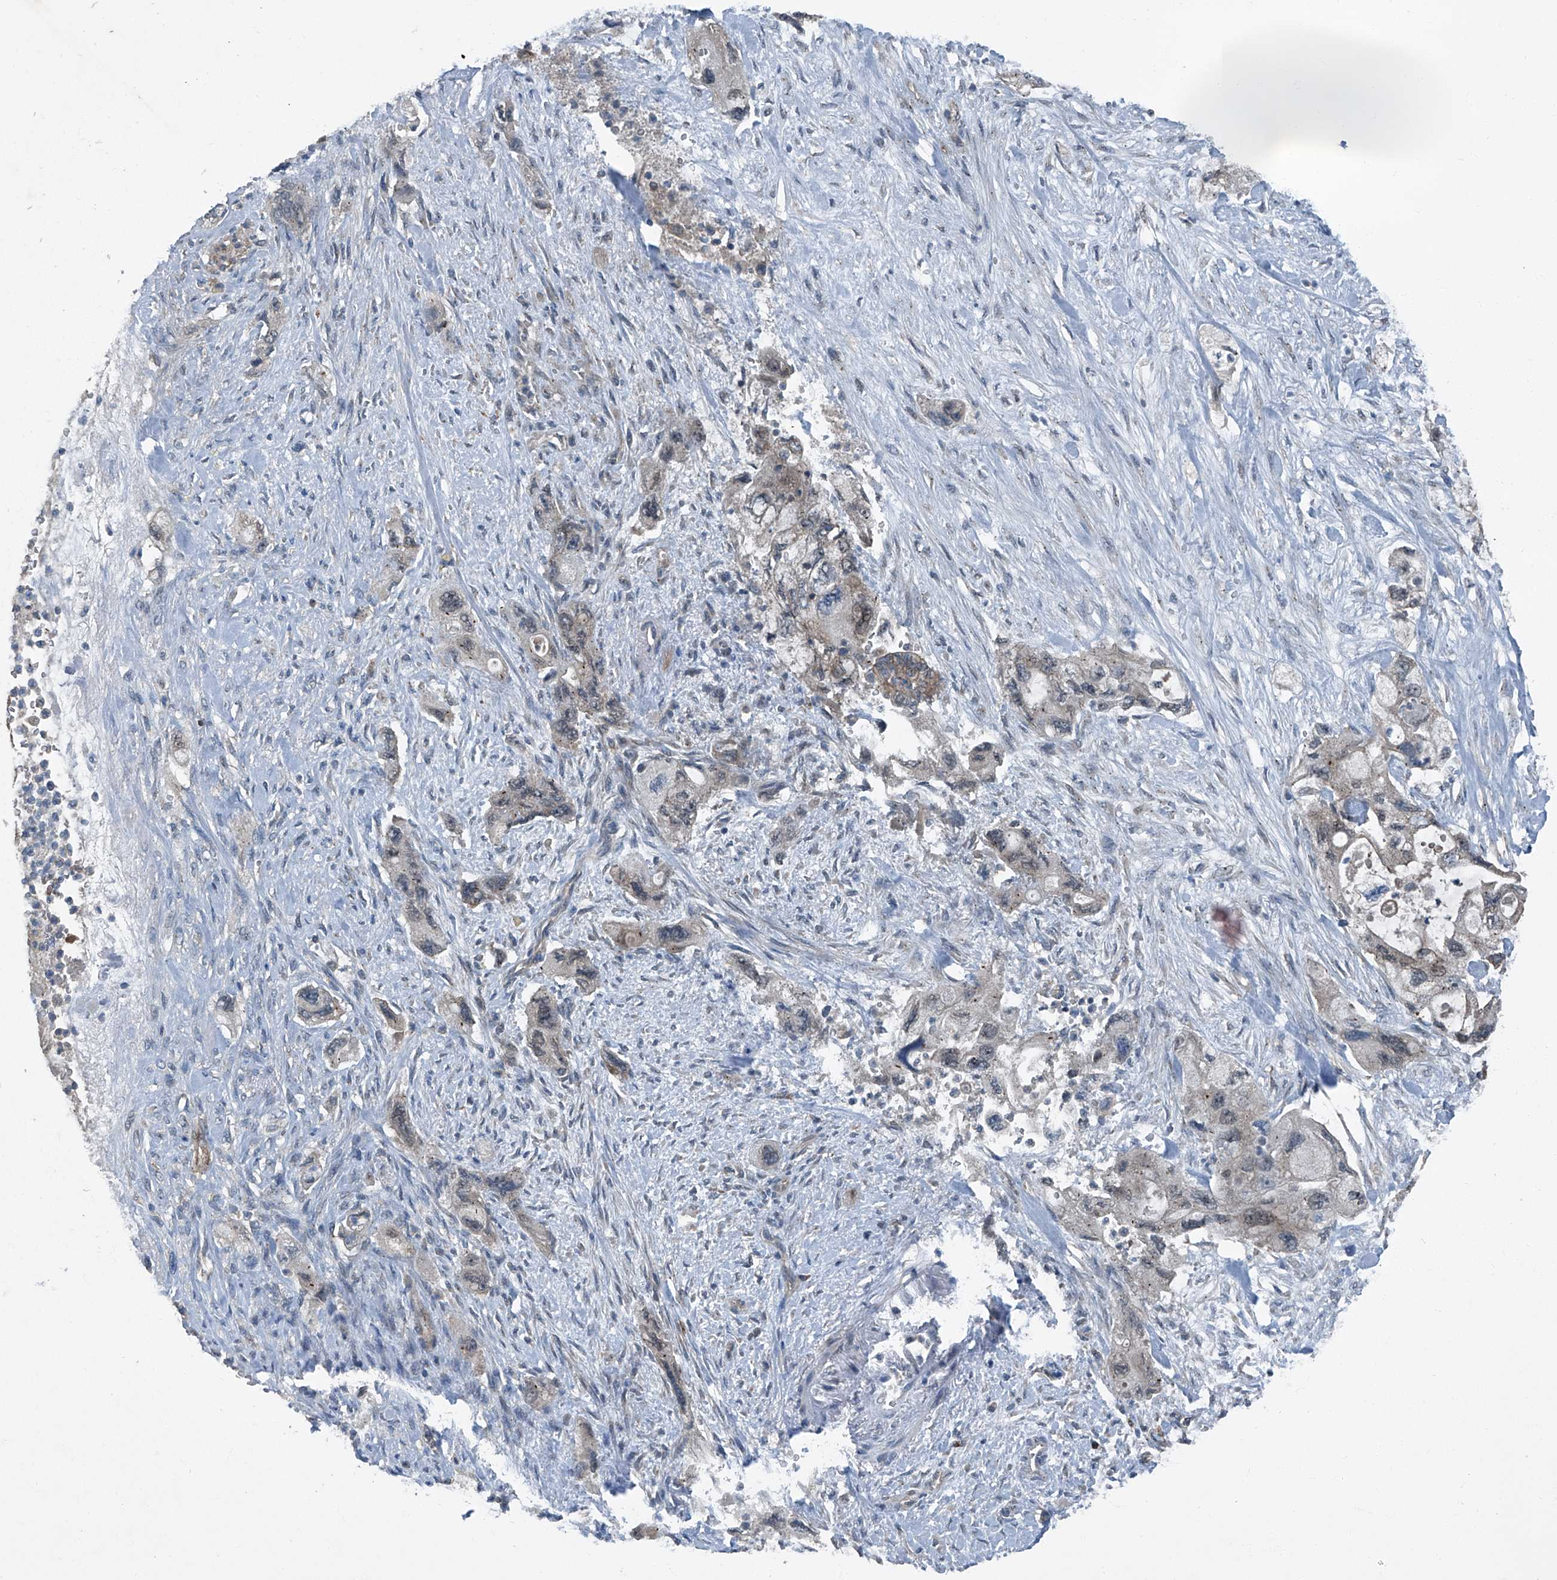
{"staining": {"intensity": "weak", "quantity": "<25%", "location": "cytoplasmic/membranous"}, "tissue": "pancreatic cancer", "cell_type": "Tumor cells", "image_type": "cancer", "snomed": [{"axis": "morphology", "description": "Adenocarcinoma, NOS"}, {"axis": "topography", "description": "Pancreas"}], "caption": "High power microscopy photomicrograph of an immunohistochemistry micrograph of pancreatic cancer, revealing no significant expression in tumor cells.", "gene": "SENP2", "patient": {"sex": "female", "age": 73}}